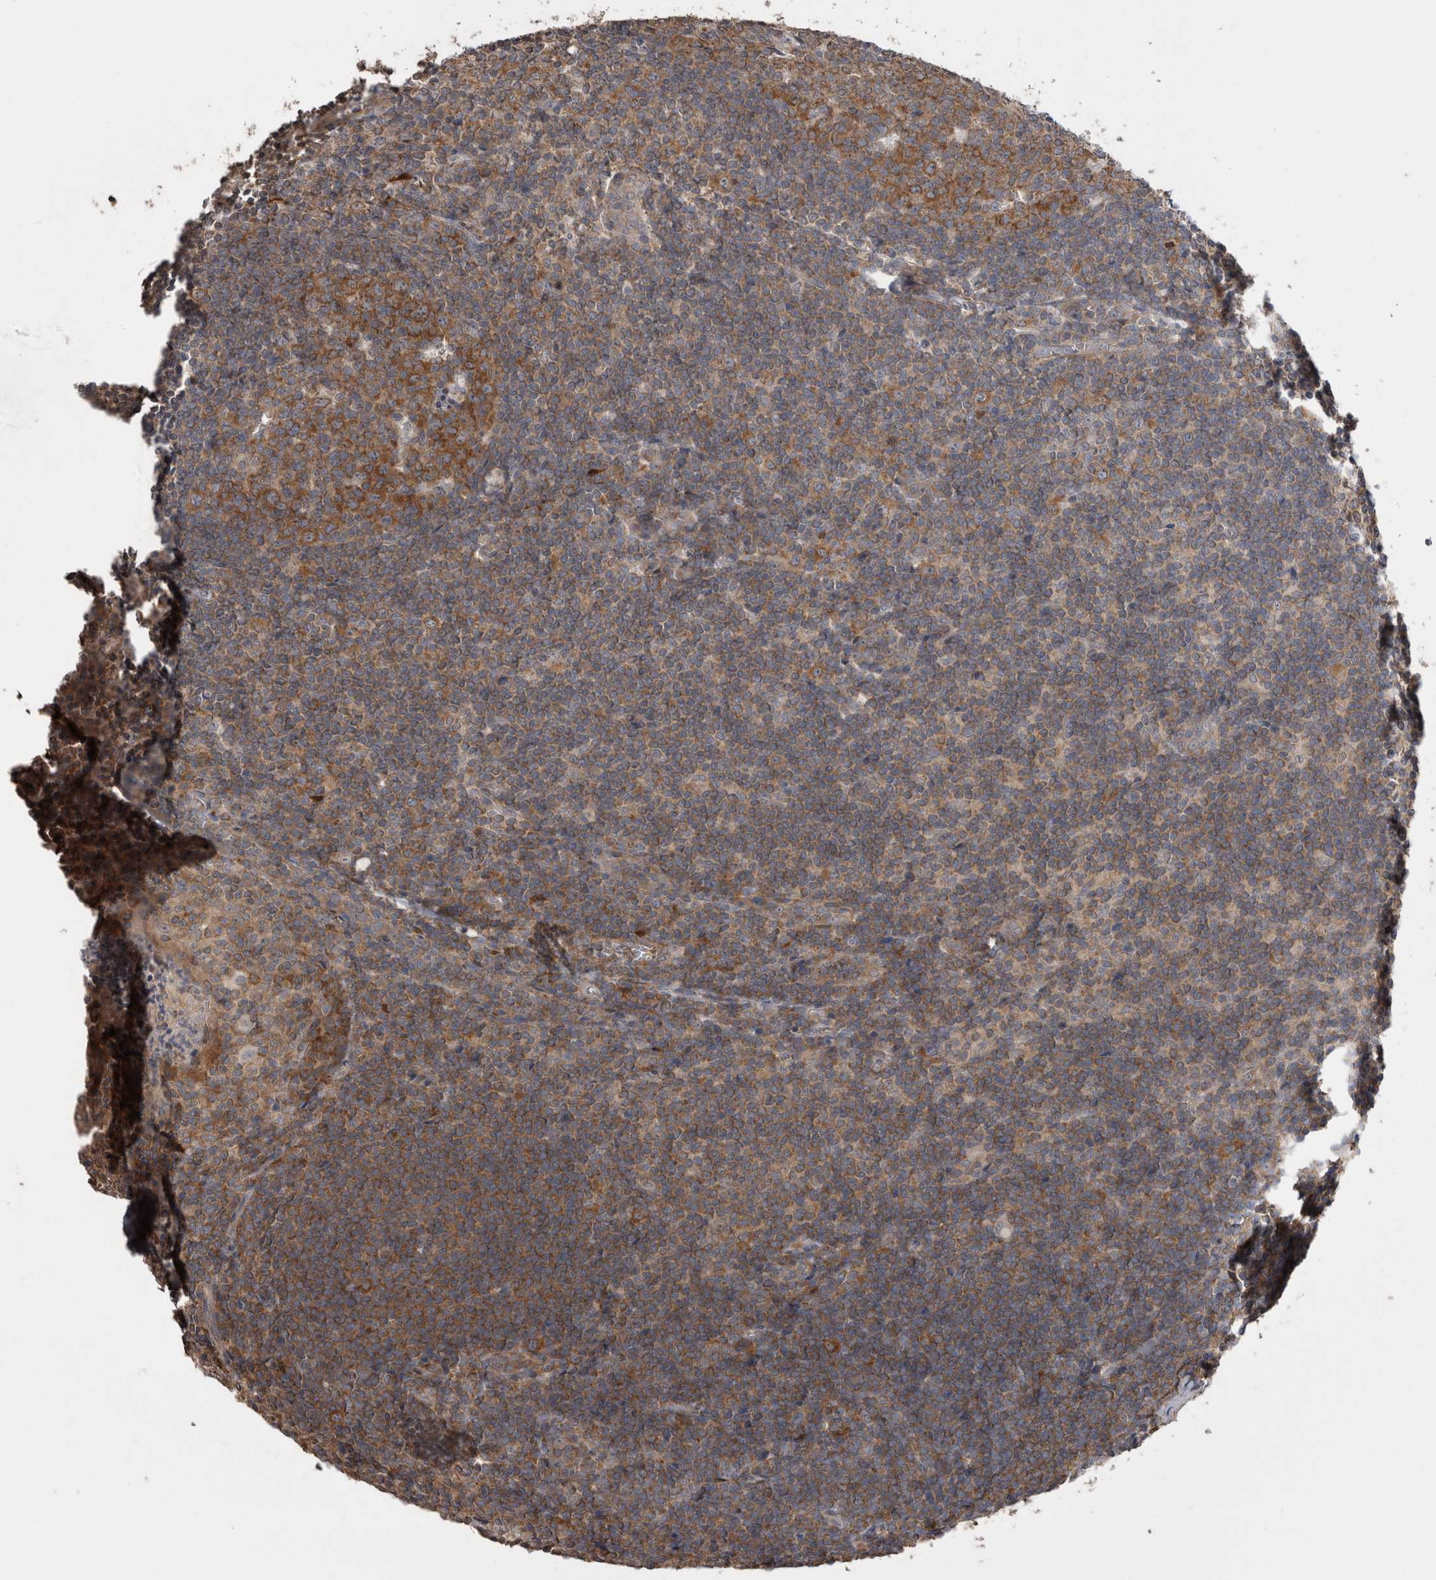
{"staining": {"intensity": "strong", "quantity": ">75%", "location": "cytoplasmic/membranous"}, "tissue": "tonsil", "cell_type": "Germinal center cells", "image_type": "normal", "snomed": [{"axis": "morphology", "description": "Normal tissue, NOS"}, {"axis": "topography", "description": "Tonsil"}], "caption": "Immunohistochemistry photomicrograph of normal tonsil stained for a protein (brown), which exhibits high levels of strong cytoplasmic/membranous staining in approximately >75% of germinal center cells.", "gene": "DDX6", "patient": {"sex": "male", "age": 37}}